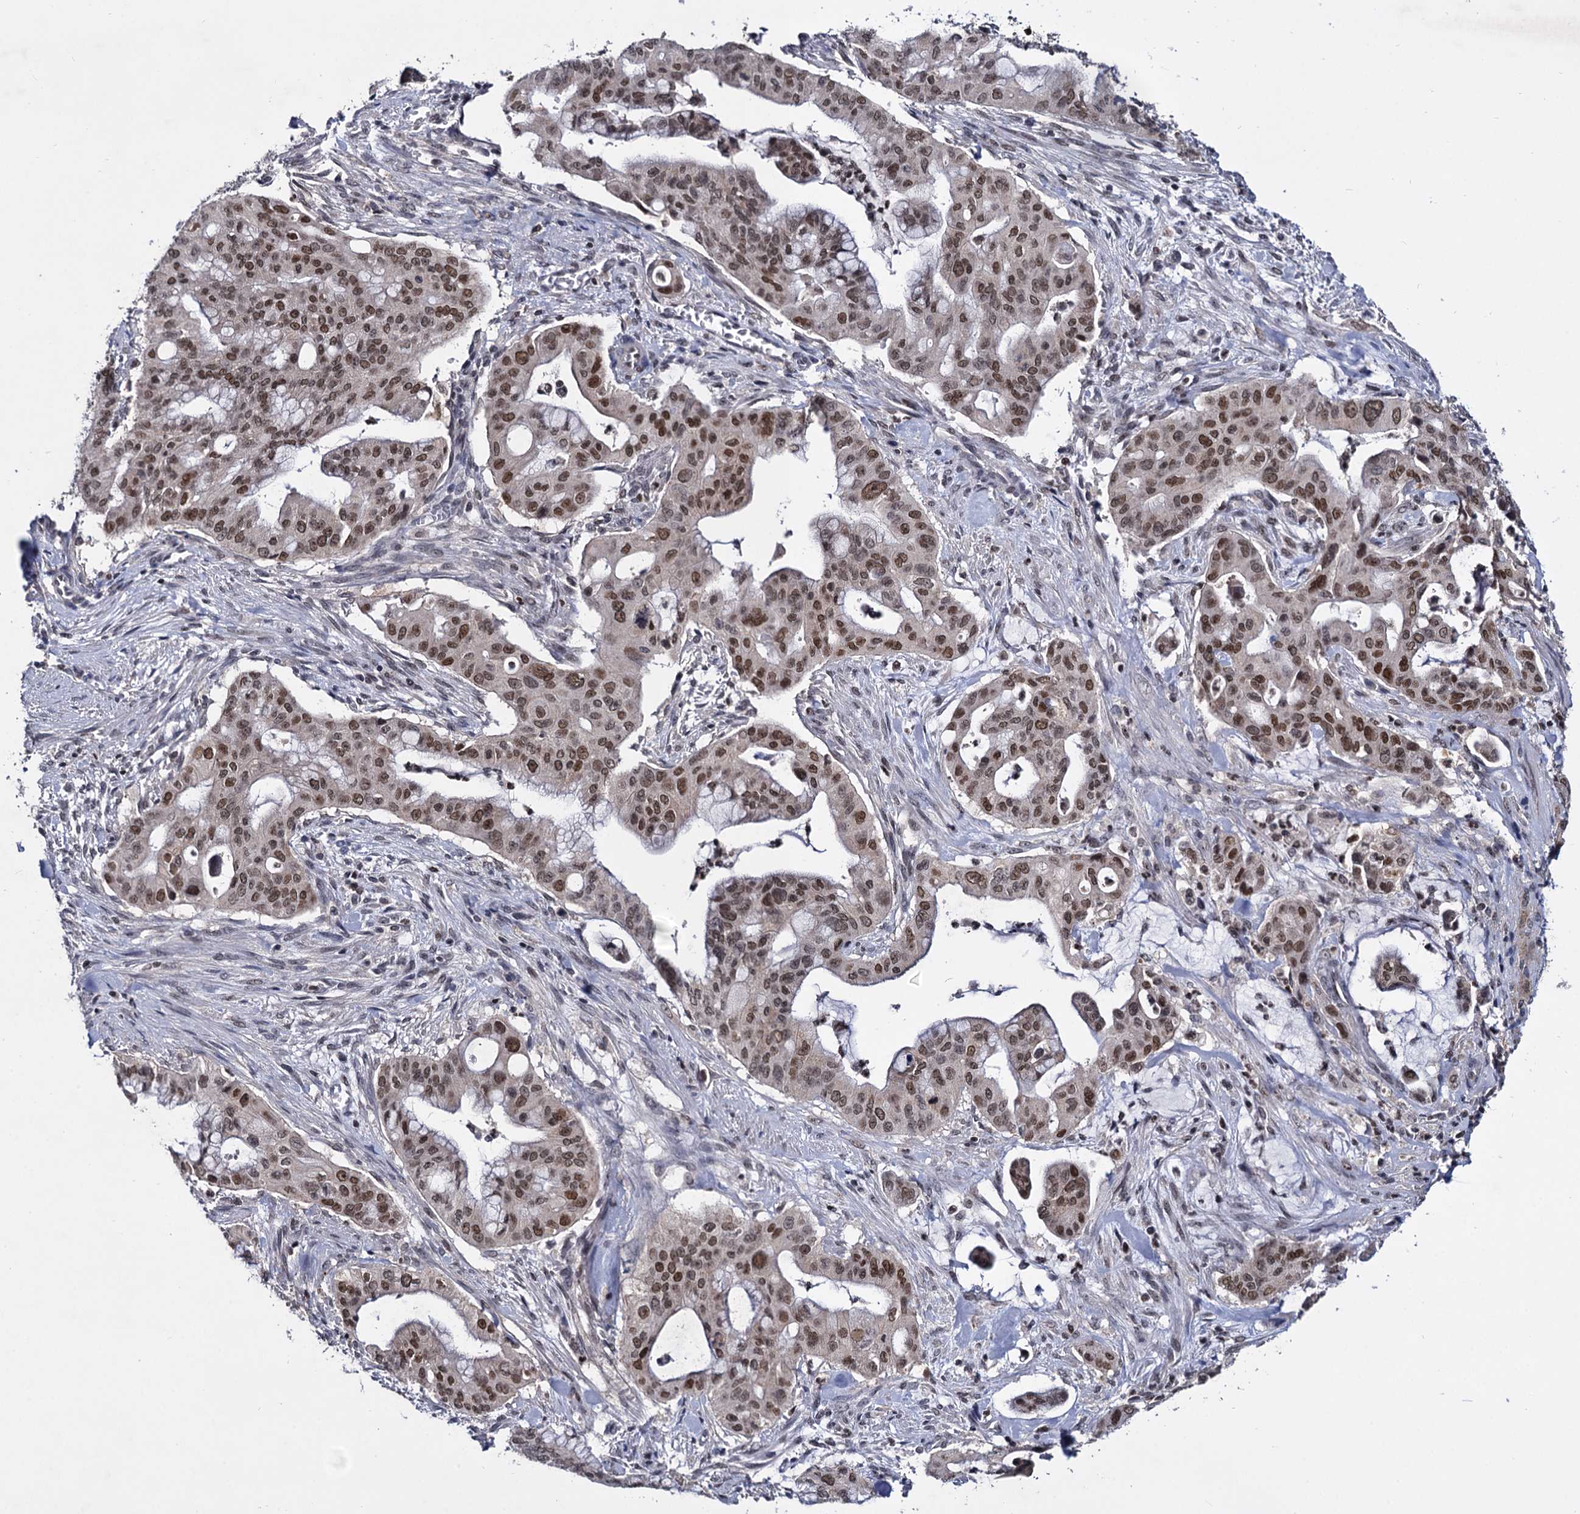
{"staining": {"intensity": "moderate", "quantity": "25%-75%", "location": "nuclear"}, "tissue": "pancreatic cancer", "cell_type": "Tumor cells", "image_type": "cancer", "snomed": [{"axis": "morphology", "description": "Adenocarcinoma, NOS"}, {"axis": "topography", "description": "Pancreas"}], "caption": "Protein staining shows moderate nuclear expression in about 25%-75% of tumor cells in pancreatic cancer.", "gene": "SMCHD1", "patient": {"sex": "male", "age": 46}}